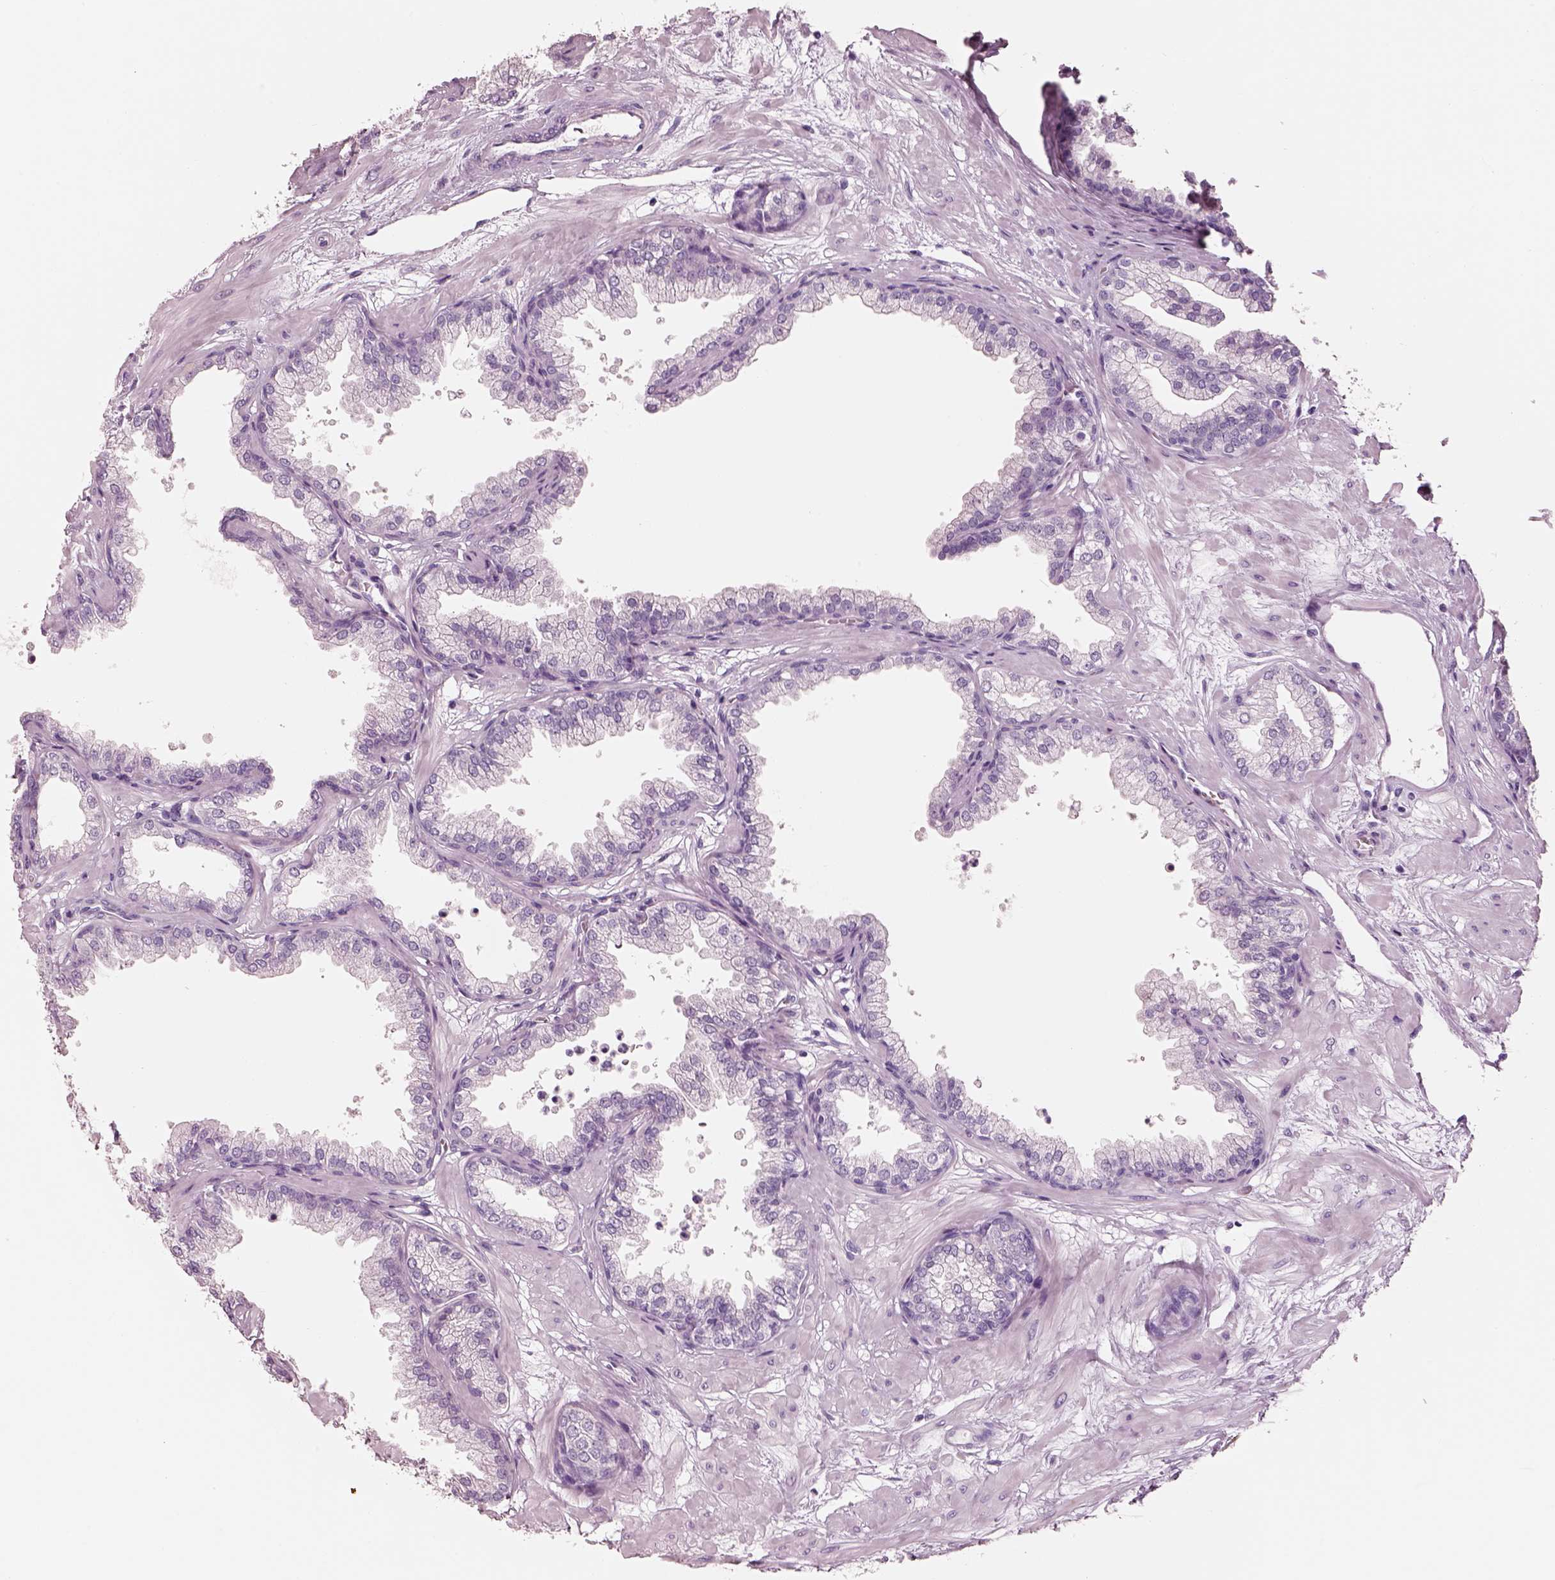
{"staining": {"intensity": "negative", "quantity": "none", "location": "none"}, "tissue": "prostate", "cell_type": "Glandular cells", "image_type": "normal", "snomed": [{"axis": "morphology", "description": "Normal tissue, NOS"}, {"axis": "topography", "description": "Prostate"}], "caption": "Glandular cells show no significant protein positivity in benign prostate. The staining is performed using DAB (3,3'-diaminobenzidine) brown chromogen with nuclei counter-stained in using hematoxylin.", "gene": "PNOC", "patient": {"sex": "male", "age": 37}}